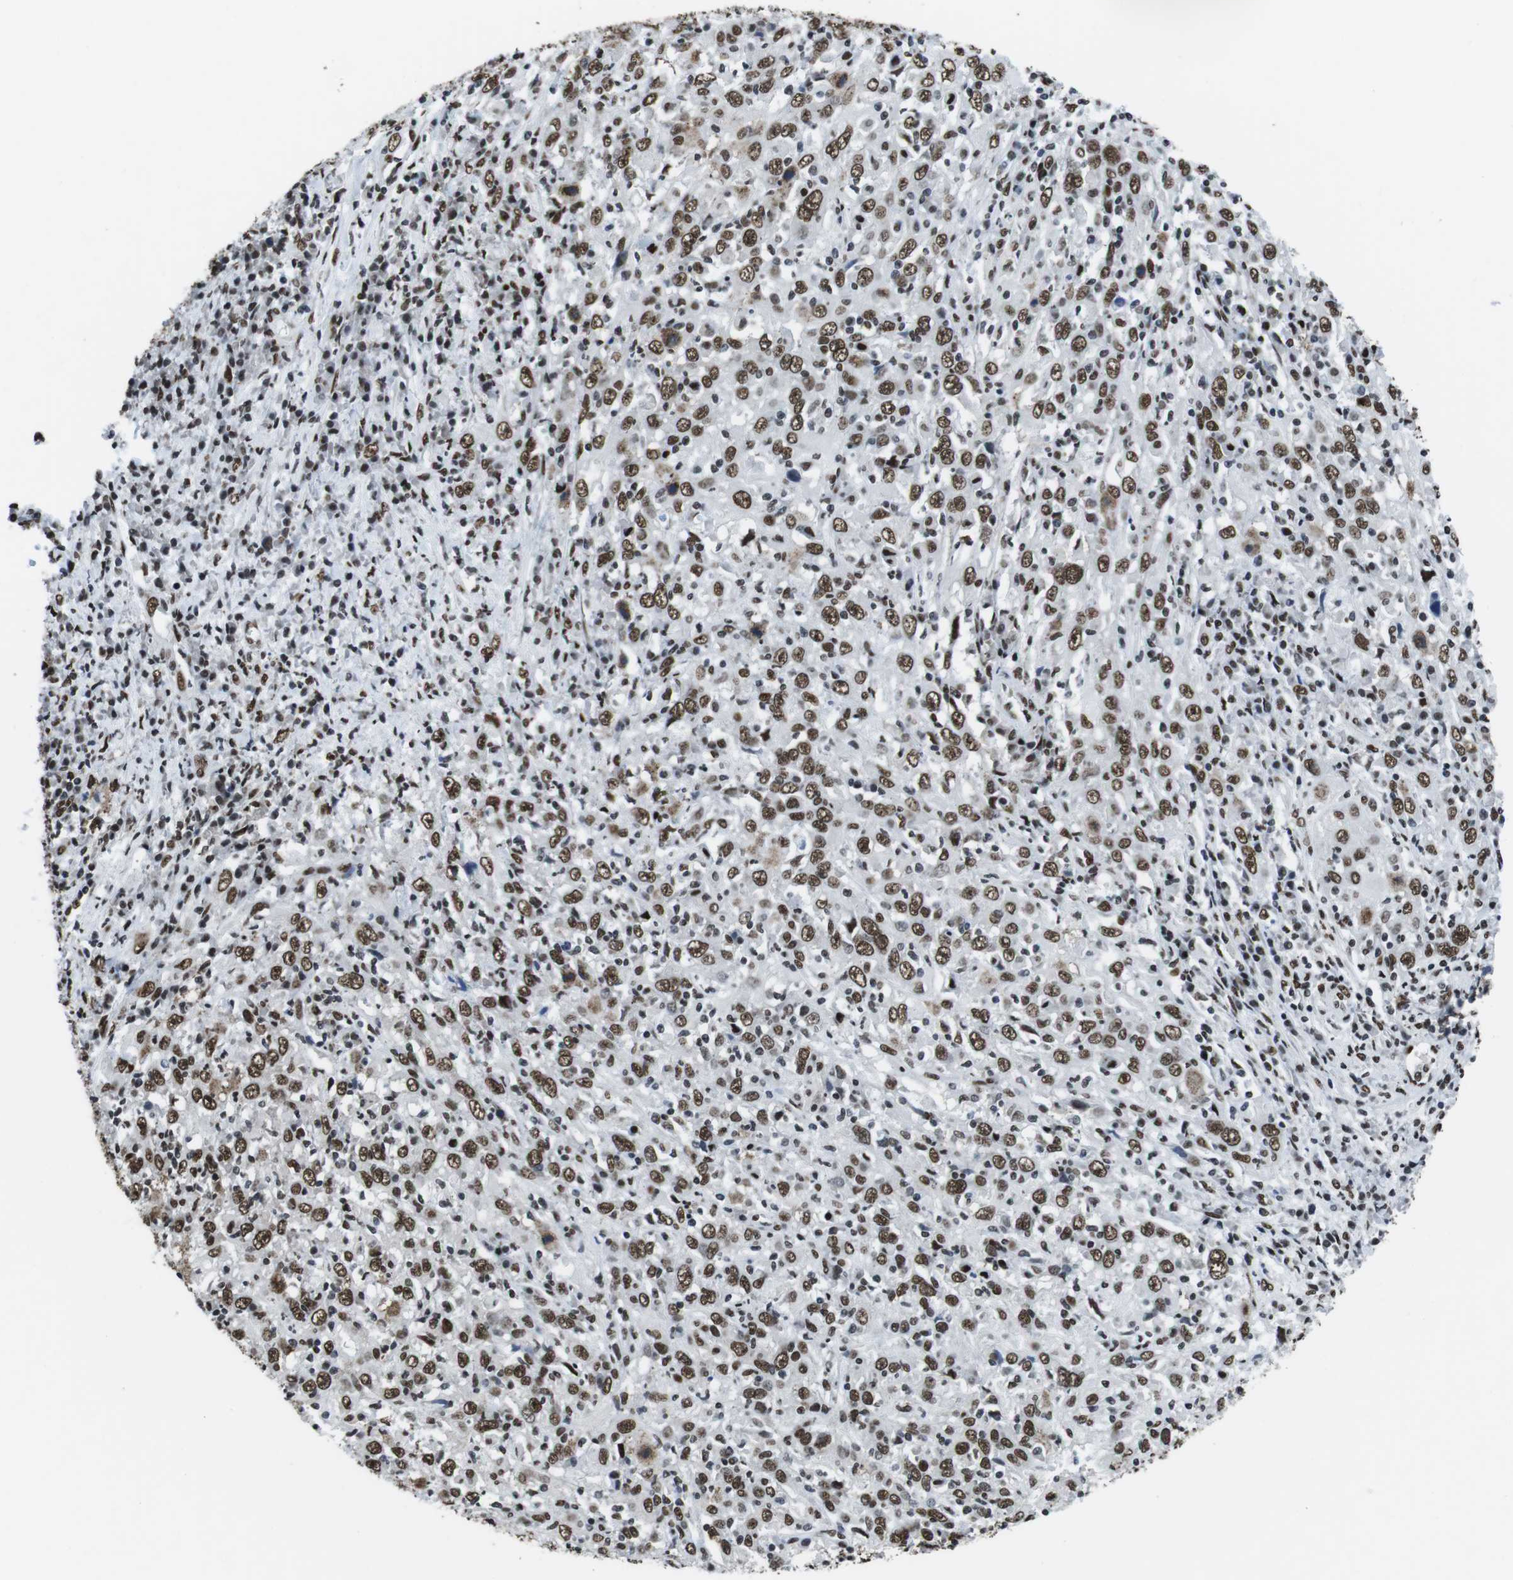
{"staining": {"intensity": "moderate", "quantity": ">75%", "location": "nuclear"}, "tissue": "cervical cancer", "cell_type": "Tumor cells", "image_type": "cancer", "snomed": [{"axis": "morphology", "description": "Squamous cell carcinoma, NOS"}, {"axis": "topography", "description": "Cervix"}], "caption": "About >75% of tumor cells in human cervical cancer display moderate nuclear protein positivity as visualized by brown immunohistochemical staining.", "gene": "CITED2", "patient": {"sex": "female", "age": 46}}